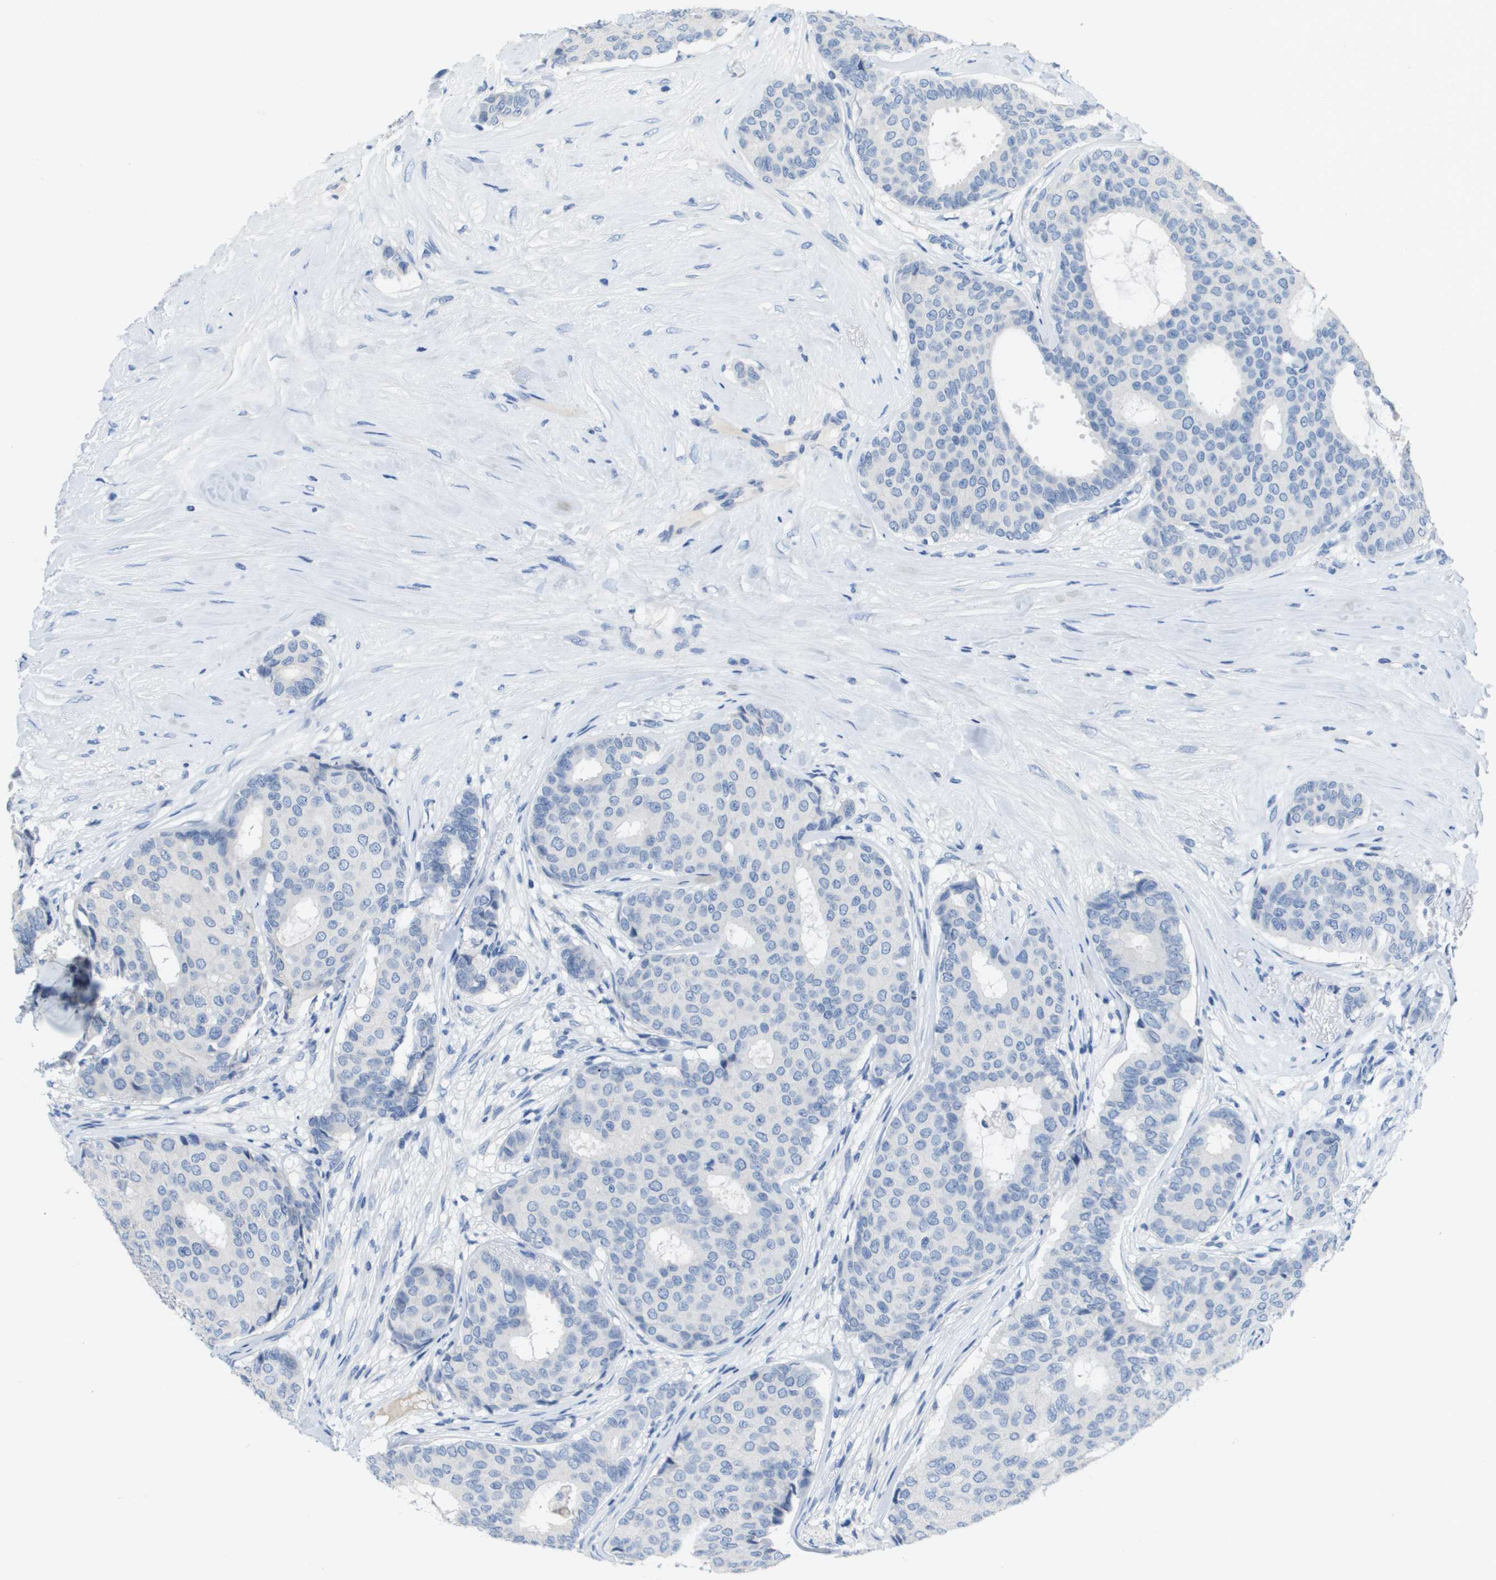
{"staining": {"intensity": "negative", "quantity": "none", "location": "none"}, "tissue": "breast cancer", "cell_type": "Tumor cells", "image_type": "cancer", "snomed": [{"axis": "morphology", "description": "Duct carcinoma"}, {"axis": "topography", "description": "Breast"}], "caption": "Invasive ductal carcinoma (breast) was stained to show a protein in brown. There is no significant expression in tumor cells. (IHC, brightfield microscopy, high magnification).", "gene": "NCS1", "patient": {"sex": "female", "age": 75}}